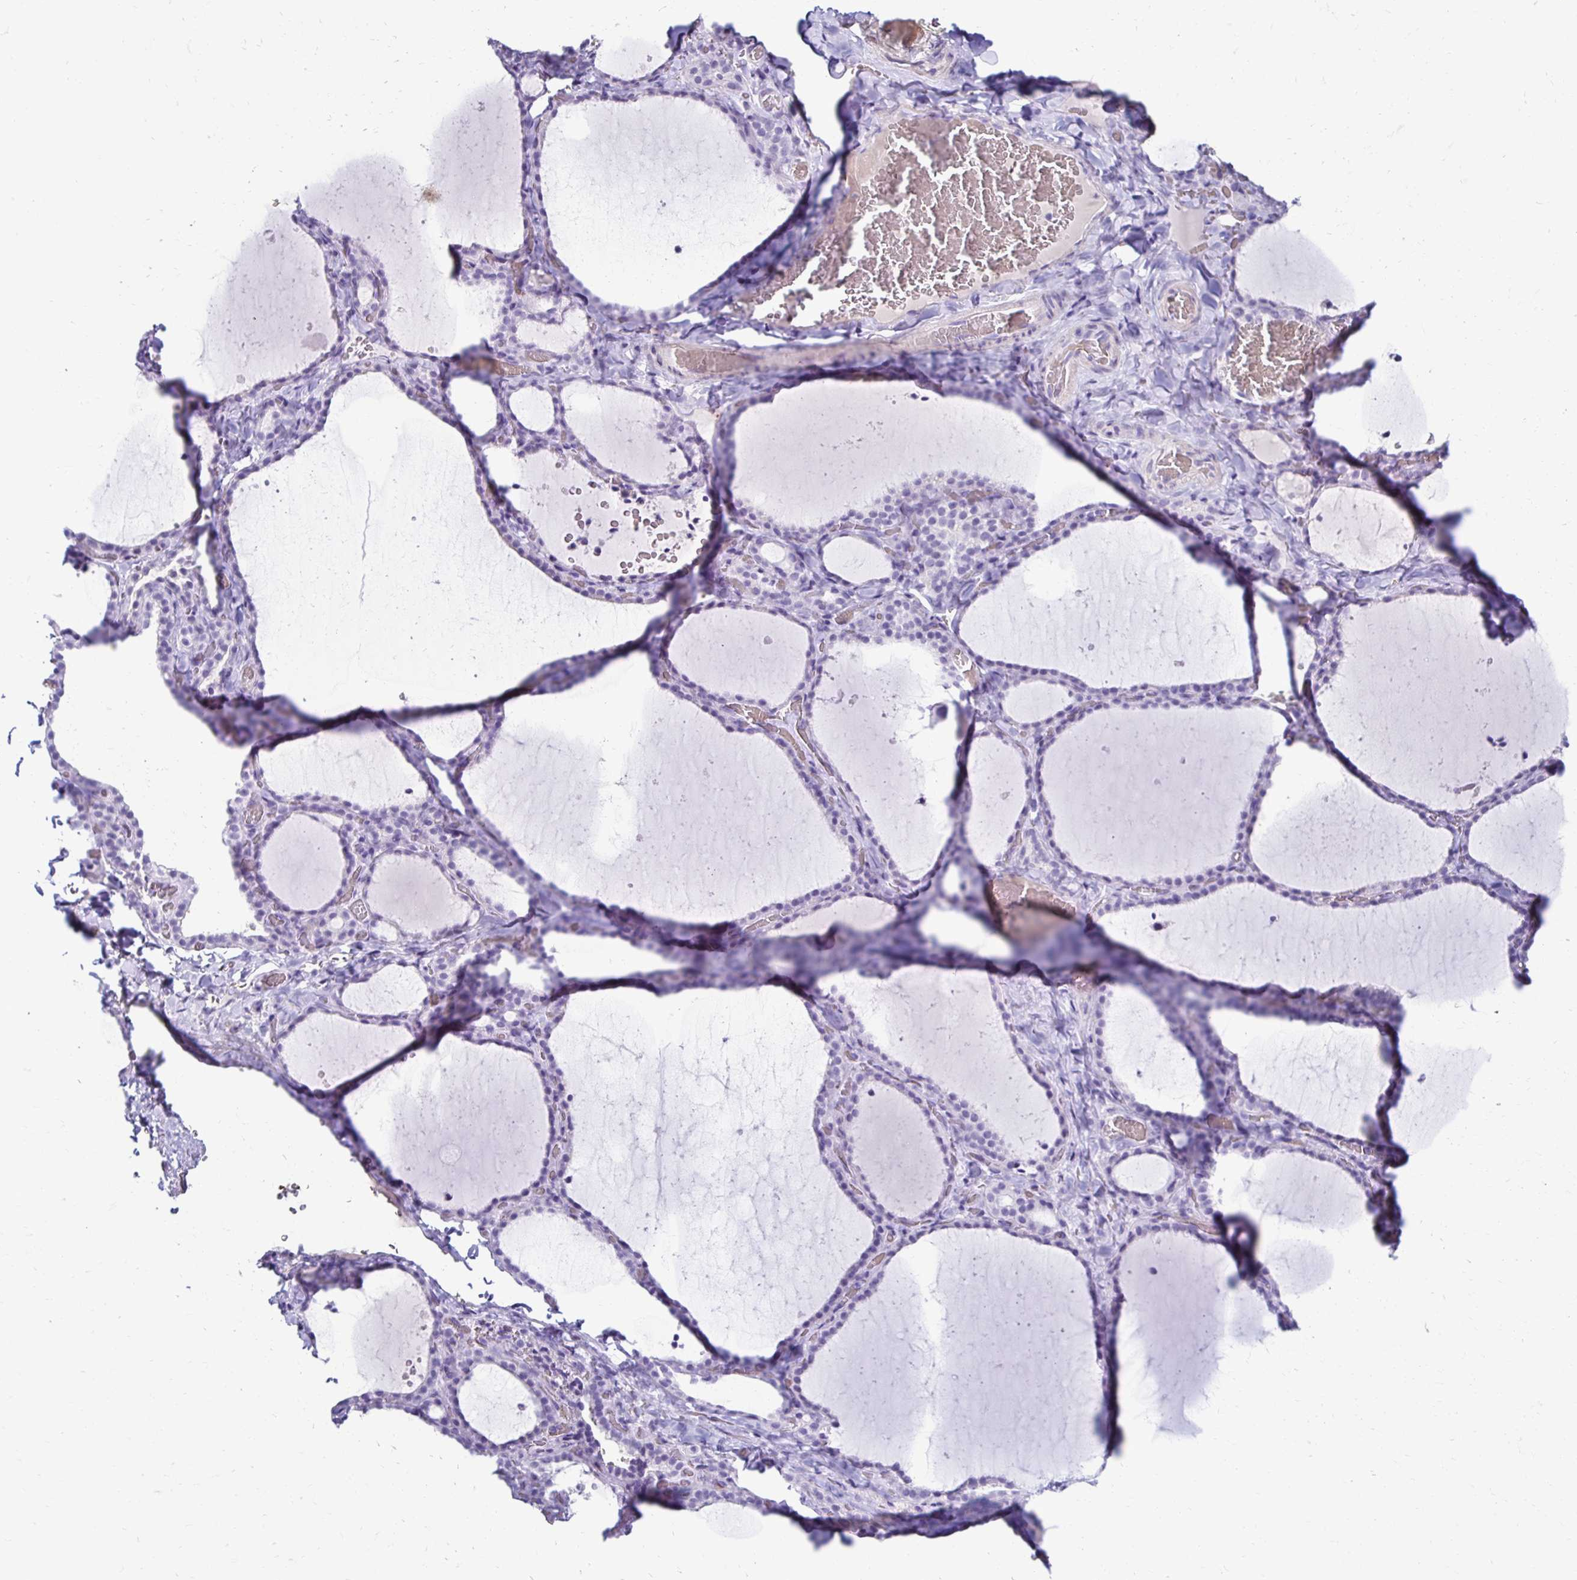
{"staining": {"intensity": "negative", "quantity": "none", "location": "none"}, "tissue": "thyroid gland", "cell_type": "Glandular cells", "image_type": "normal", "snomed": [{"axis": "morphology", "description": "Normal tissue, NOS"}, {"axis": "topography", "description": "Thyroid gland"}], "caption": "Thyroid gland stained for a protein using immunohistochemistry (IHC) reveals no expression glandular cells.", "gene": "RHBDL3", "patient": {"sex": "female", "age": 22}}